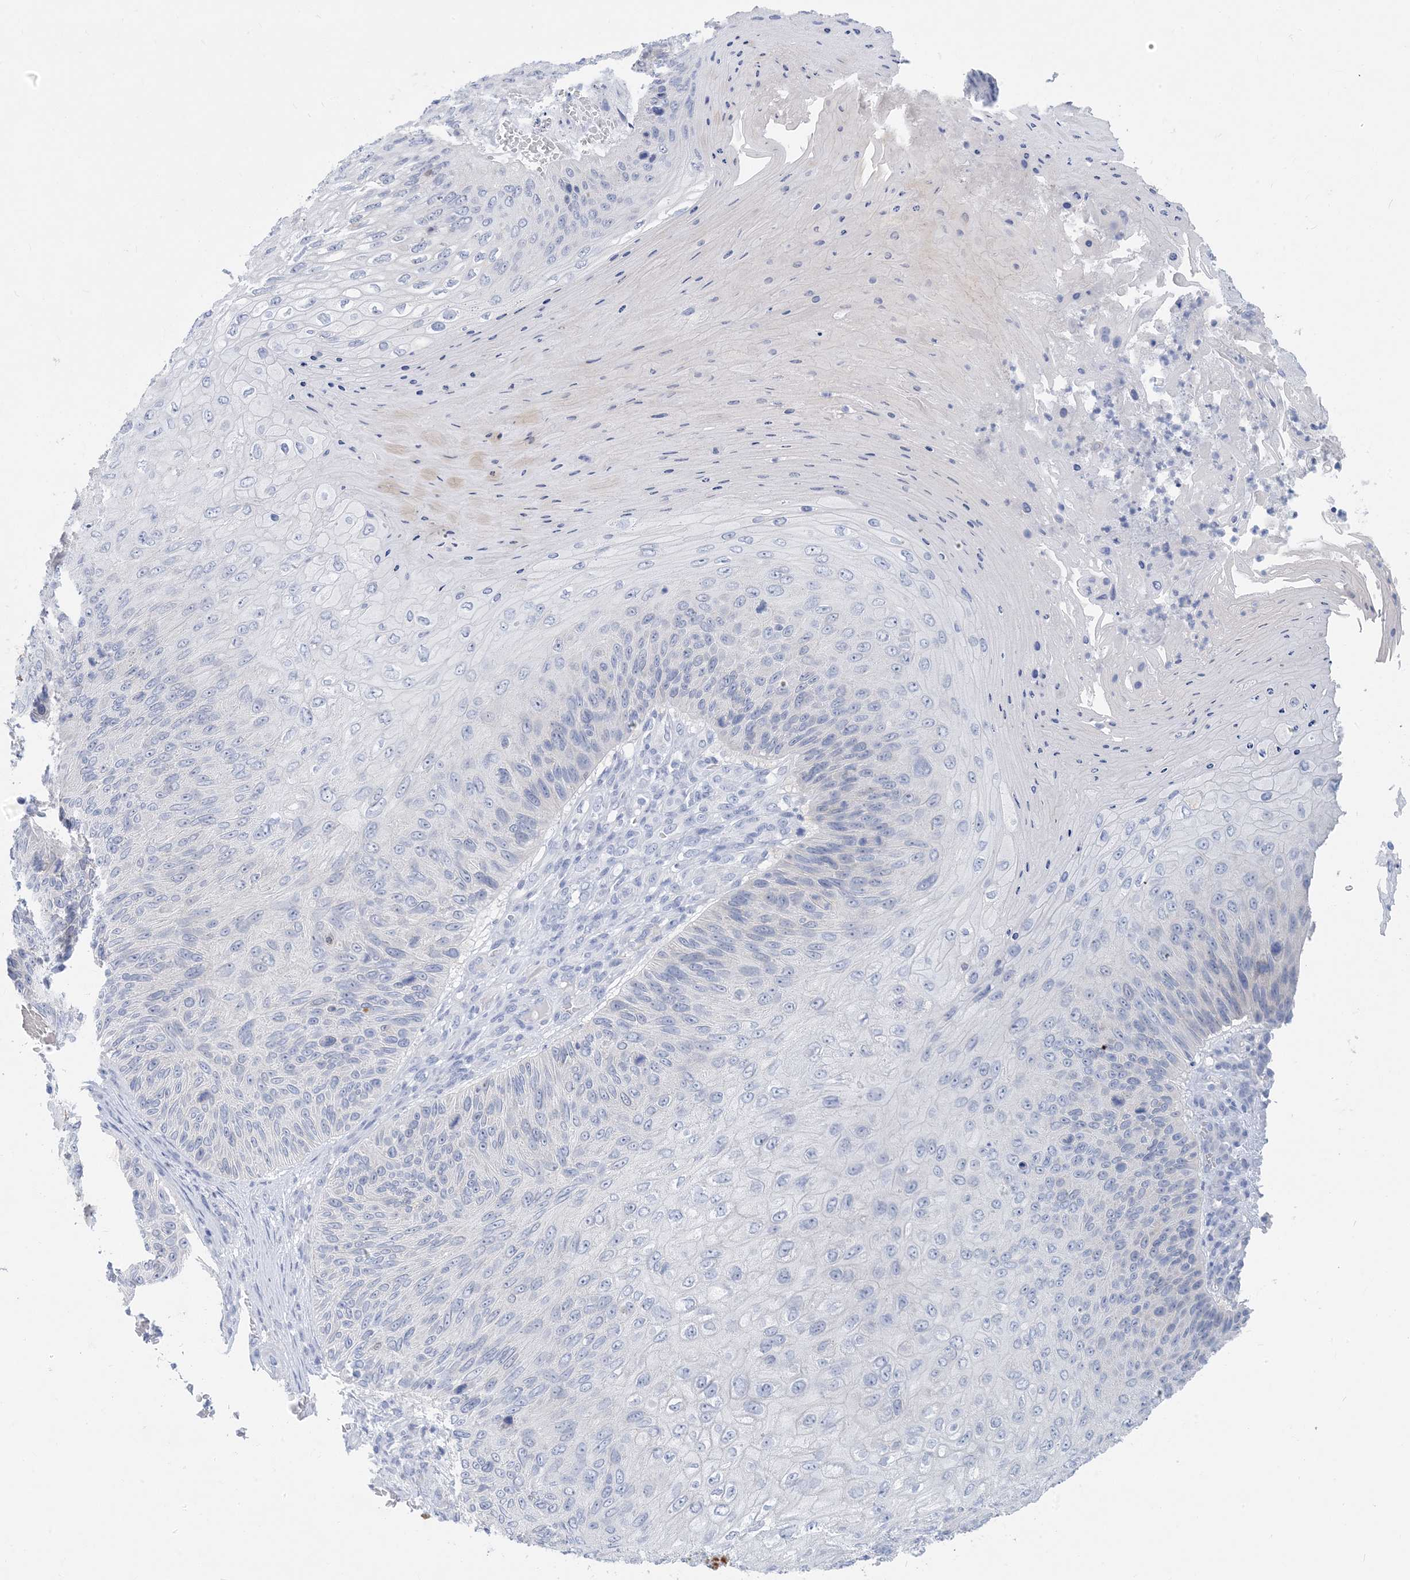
{"staining": {"intensity": "negative", "quantity": "none", "location": "none"}, "tissue": "skin cancer", "cell_type": "Tumor cells", "image_type": "cancer", "snomed": [{"axis": "morphology", "description": "Squamous cell carcinoma, NOS"}, {"axis": "topography", "description": "Skin"}], "caption": "Immunohistochemical staining of skin cancer reveals no significant staining in tumor cells.", "gene": "SH3YL1", "patient": {"sex": "female", "age": 88}}